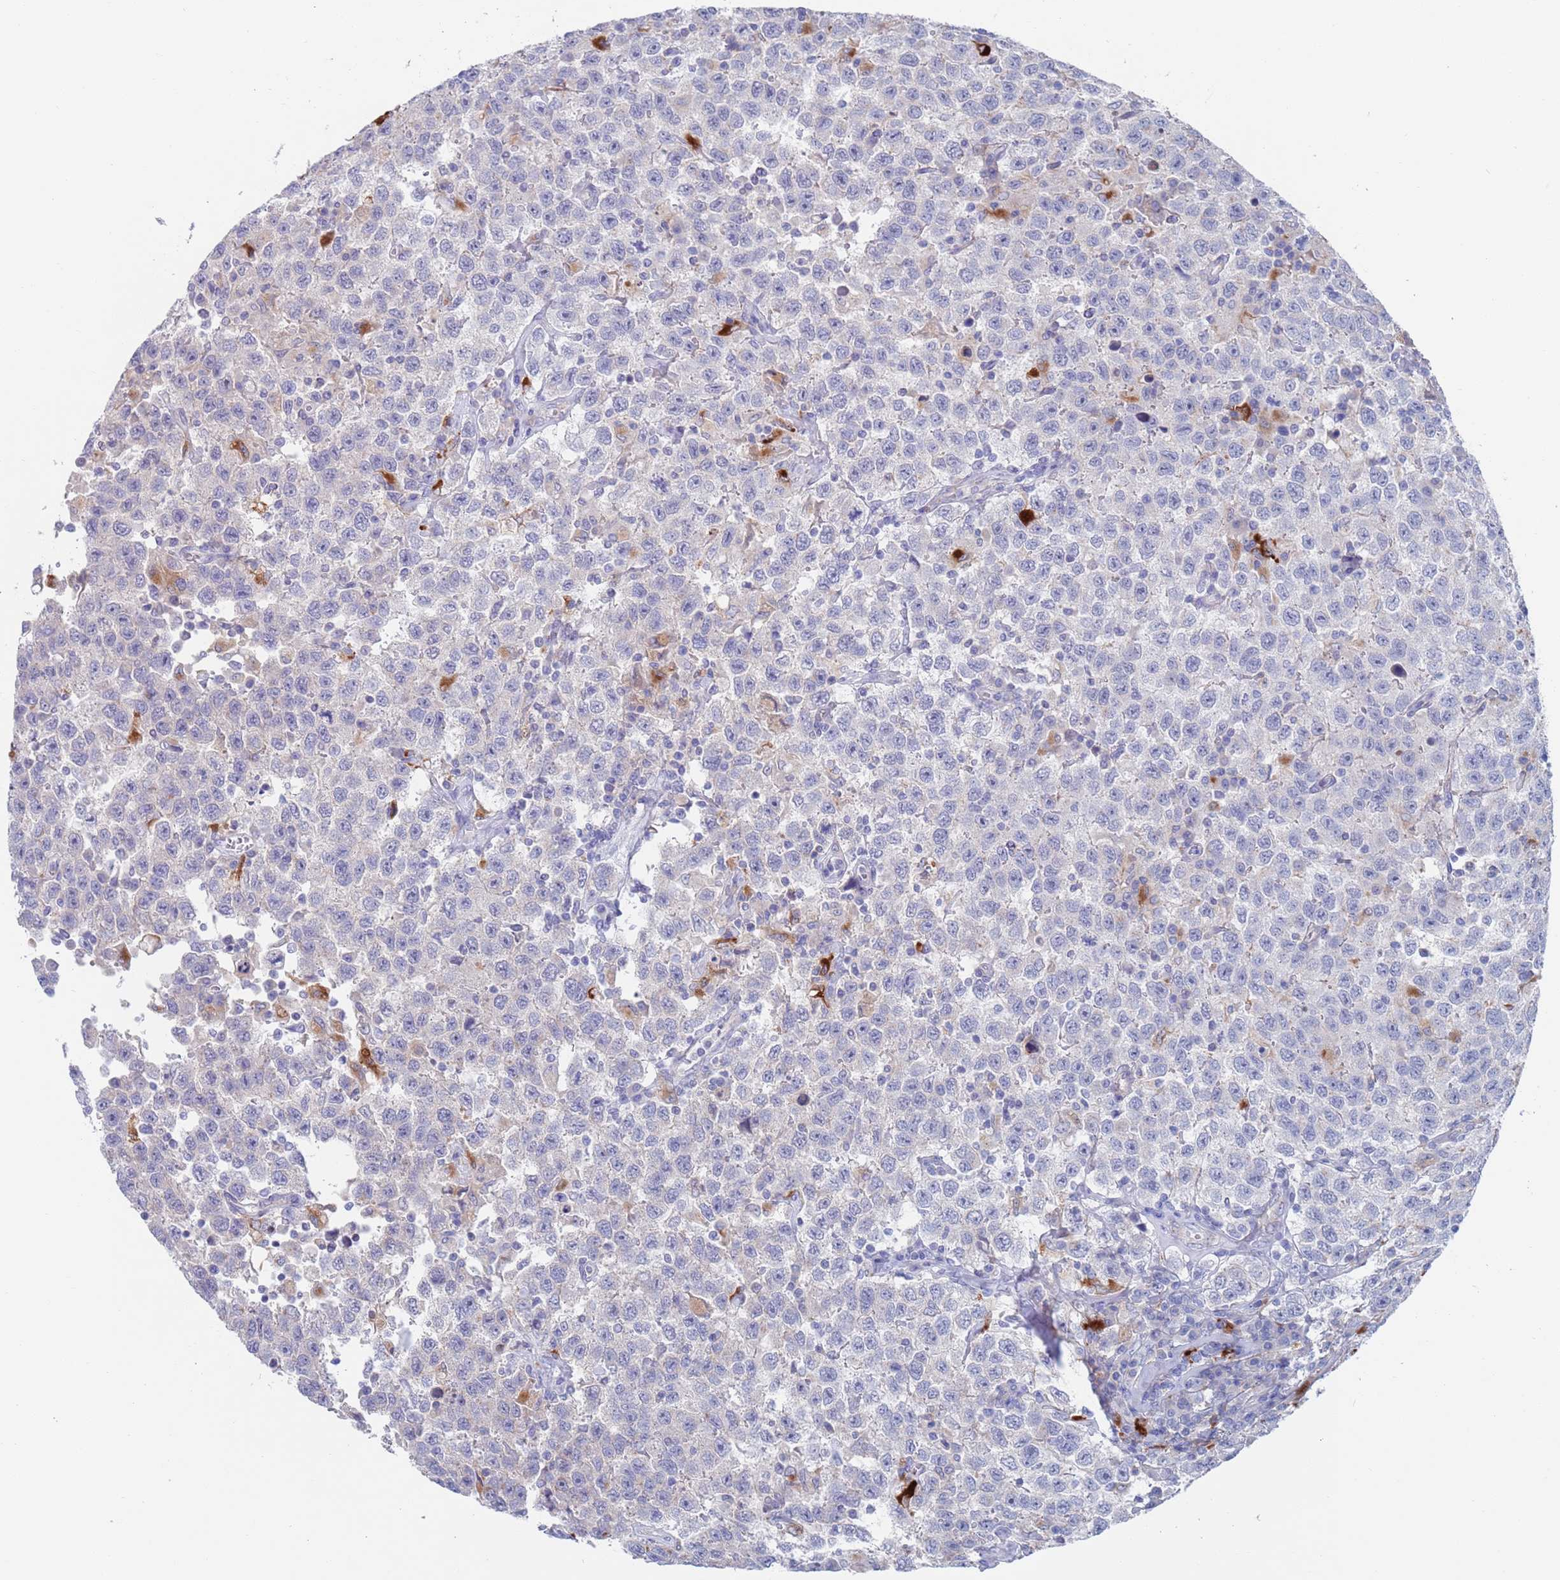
{"staining": {"intensity": "negative", "quantity": "none", "location": "none"}, "tissue": "testis cancer", "cell_type": "Tumor cells", "image_type": "cancer", "snomed": [{"axis": "morphology", "description": "Seminoma, NOS"}, {"axis": "topography", "description": "Testis"}], "caption": "IHC photomicrograph of neoplastic tissue: human seminoma (testis) stained with DAB displays no significant protein staining in tumor cells.", "gene": "FUCA1", "patient": {"sex": "male", "age": 41}}